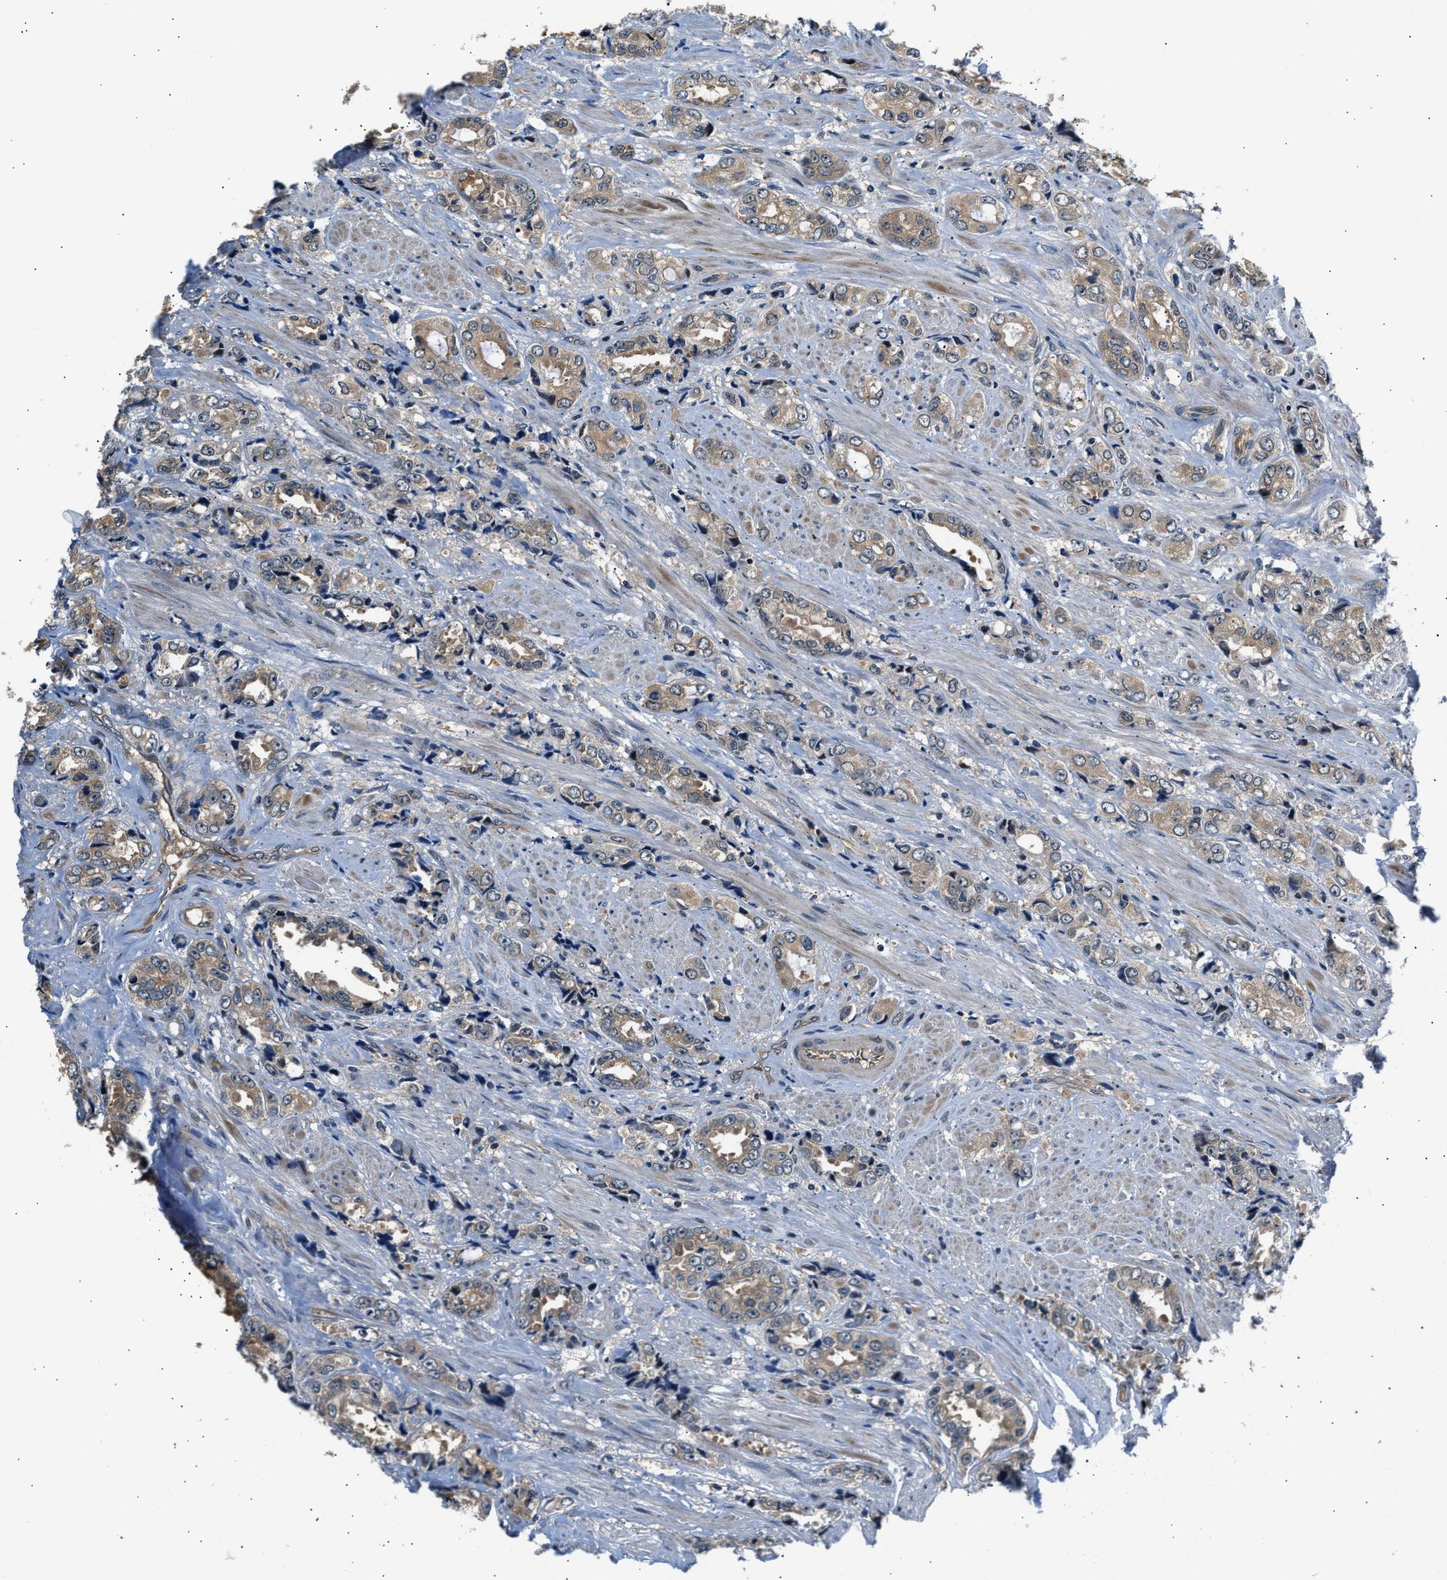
{"staining": {"intensity": "weak", "quantity": ">75%", "location": "cytoplasmic/membranous"}, "tissue": "prostate cancer", "cell_type": "Tumor cells", "image_type": "cancer", "snomed": [{"axis": "morphology", "description": "Adenocarcinoma, High grade"}, {"axis": "topography", "description": "Prostate"}], "caption": "High-power microscopy captured an immunohistochemistry (IHC) photomicrograph of prostate adenocarcinoma (high-grade), revealing weak cytoplasmic/membranous positivity in about >75% of tumor cells. (brown staining indicates protein expression, while blue staining denotes nuclei).", "gene": "TUT7", "patient": {"sex": "male", "age": 61}}